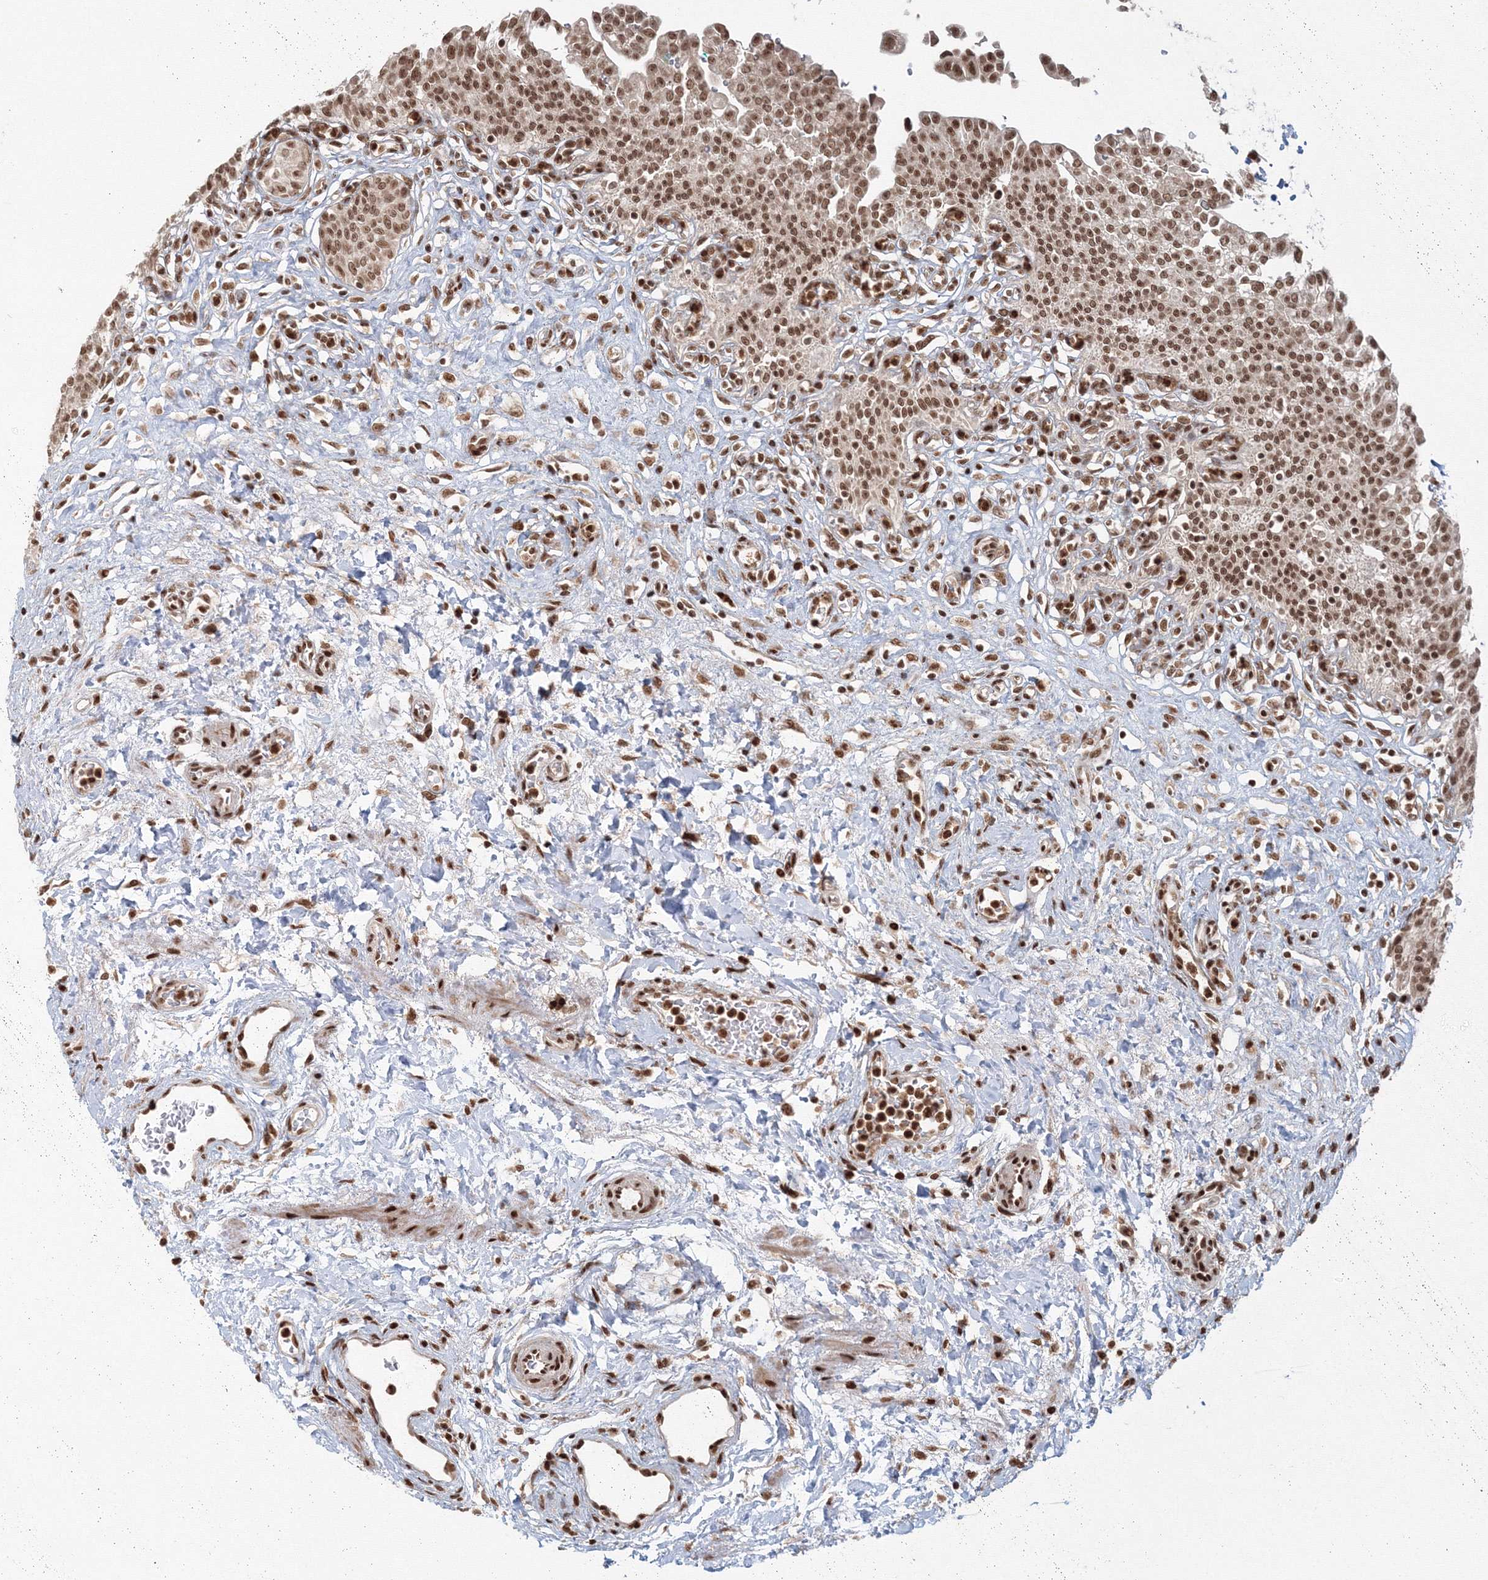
{"staining": {"intensity": "strong", "quantity": ">75%", "location": "nuclear"}, "tissue": "urinary bladder", "cell_type": "Urothelial cells", "image_type": "normal", "snomed": [{"axis": "morphology", "description": "Urothelial carcinoma, High grade"}, {"axis": "topography", "description": "Urinary bladder"}], "caption": "Immunohistochemistry (DAB (3,3'-diaminobenzidine)) staining of normal urinary bladder displays strong nuclear protein positivity in about >75% of urothelial cells.", "gene": "KIF20A", "patient": {"sex": "male", "age": 46}}